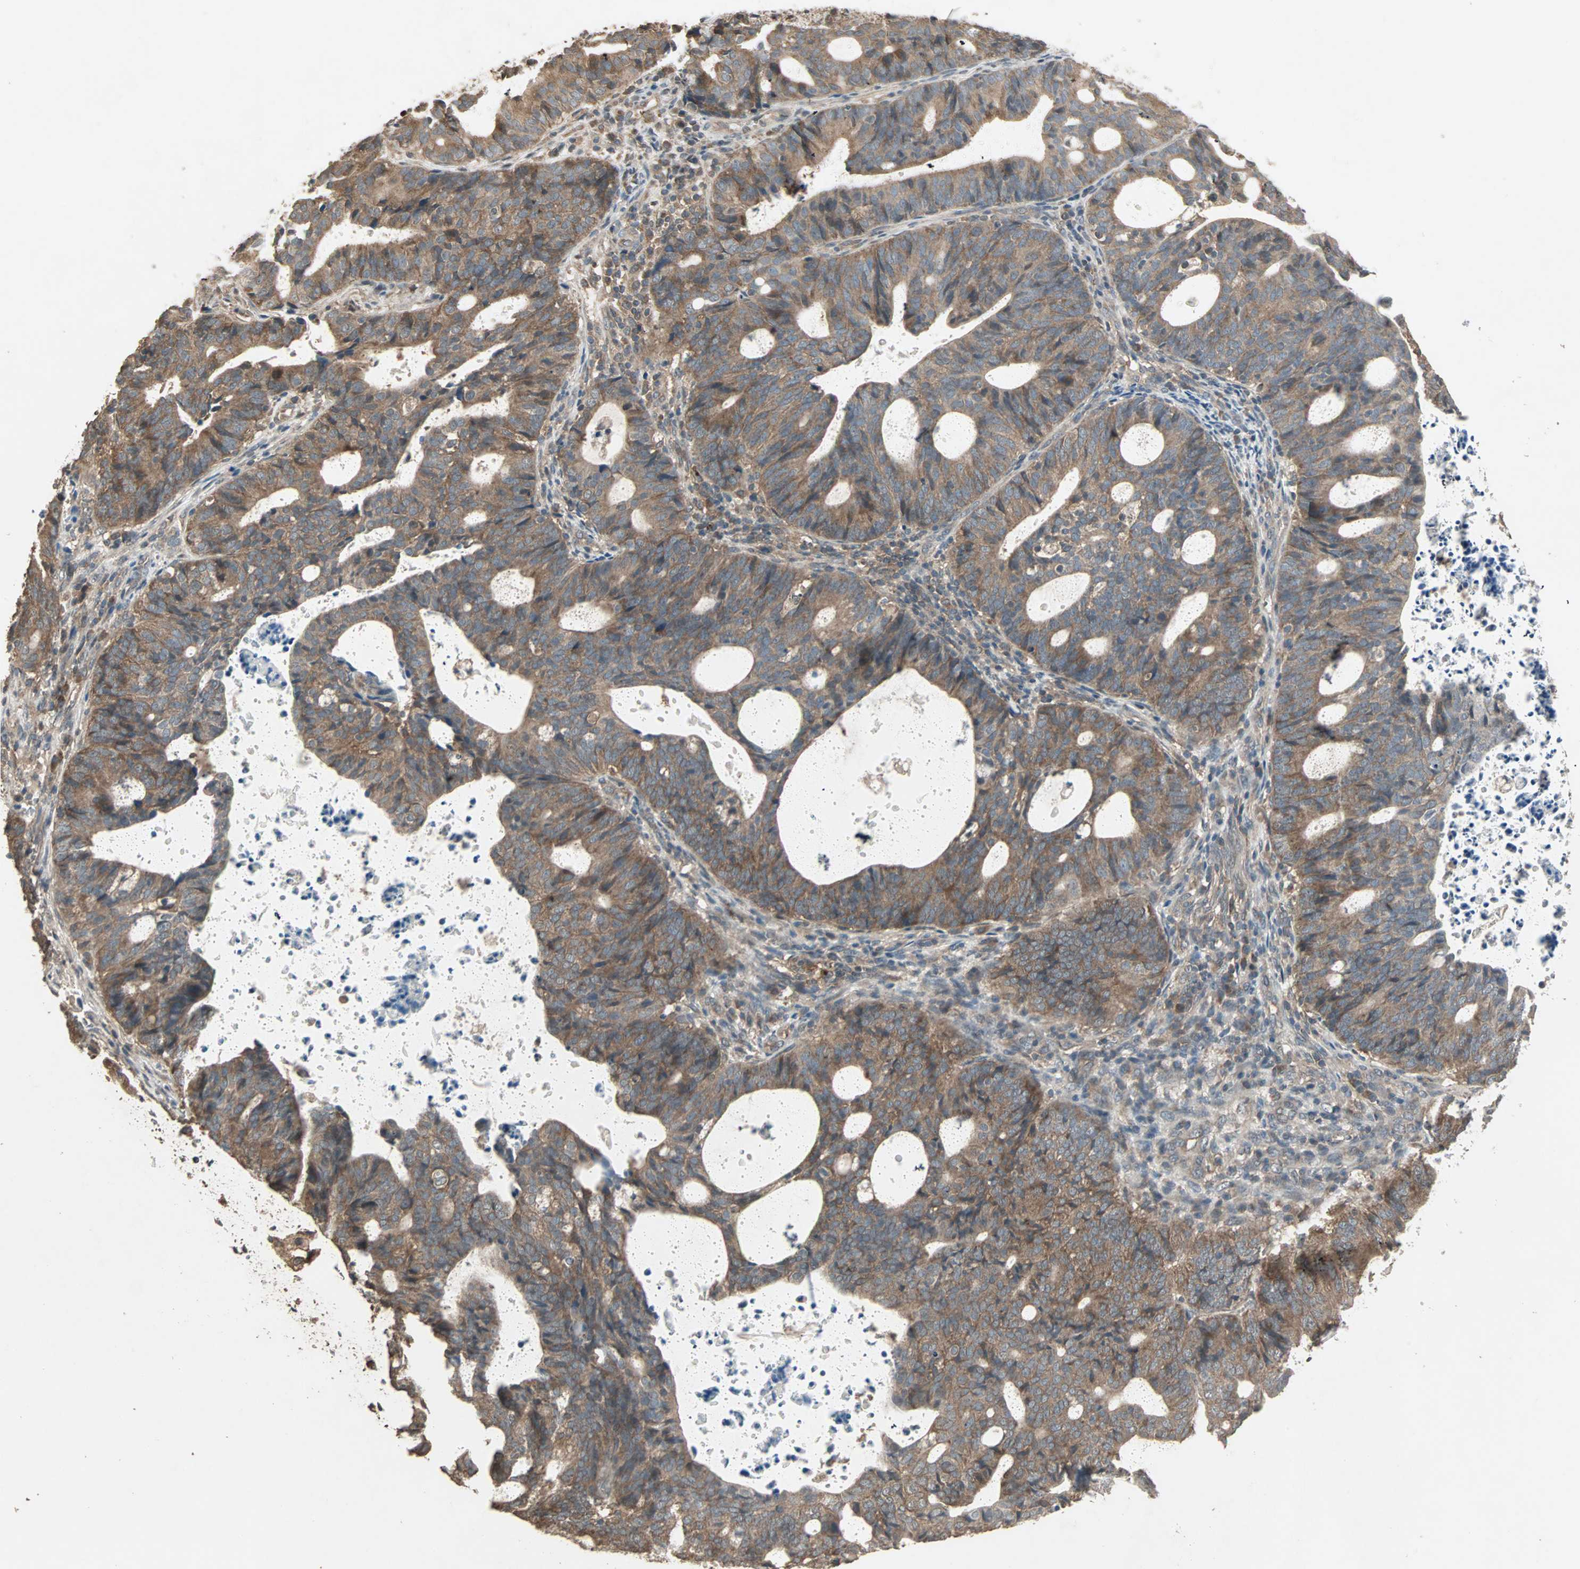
{"staining": {"intensity": "moderate", "quantity": ">75%", "location": "cytoplasmic/membranous"}, "tissue": "endometrial cancer", "cell_type": "Tumor cells", "image_type": "cancer", "snomed": [{"axis": "morphology", "description": "Adenocarcinoma, NOS"}, {"axis": "topography", "description": "Uterus"}], "caption": "Brown immunohistochemical staining in human adenocarcinoma (endometrial) shows moderate cytoplasmic/membranous expression in approximately >75% of tumor cells.", "gene": "UBAC1", "patient": {"sex": "female", "age": 83}}